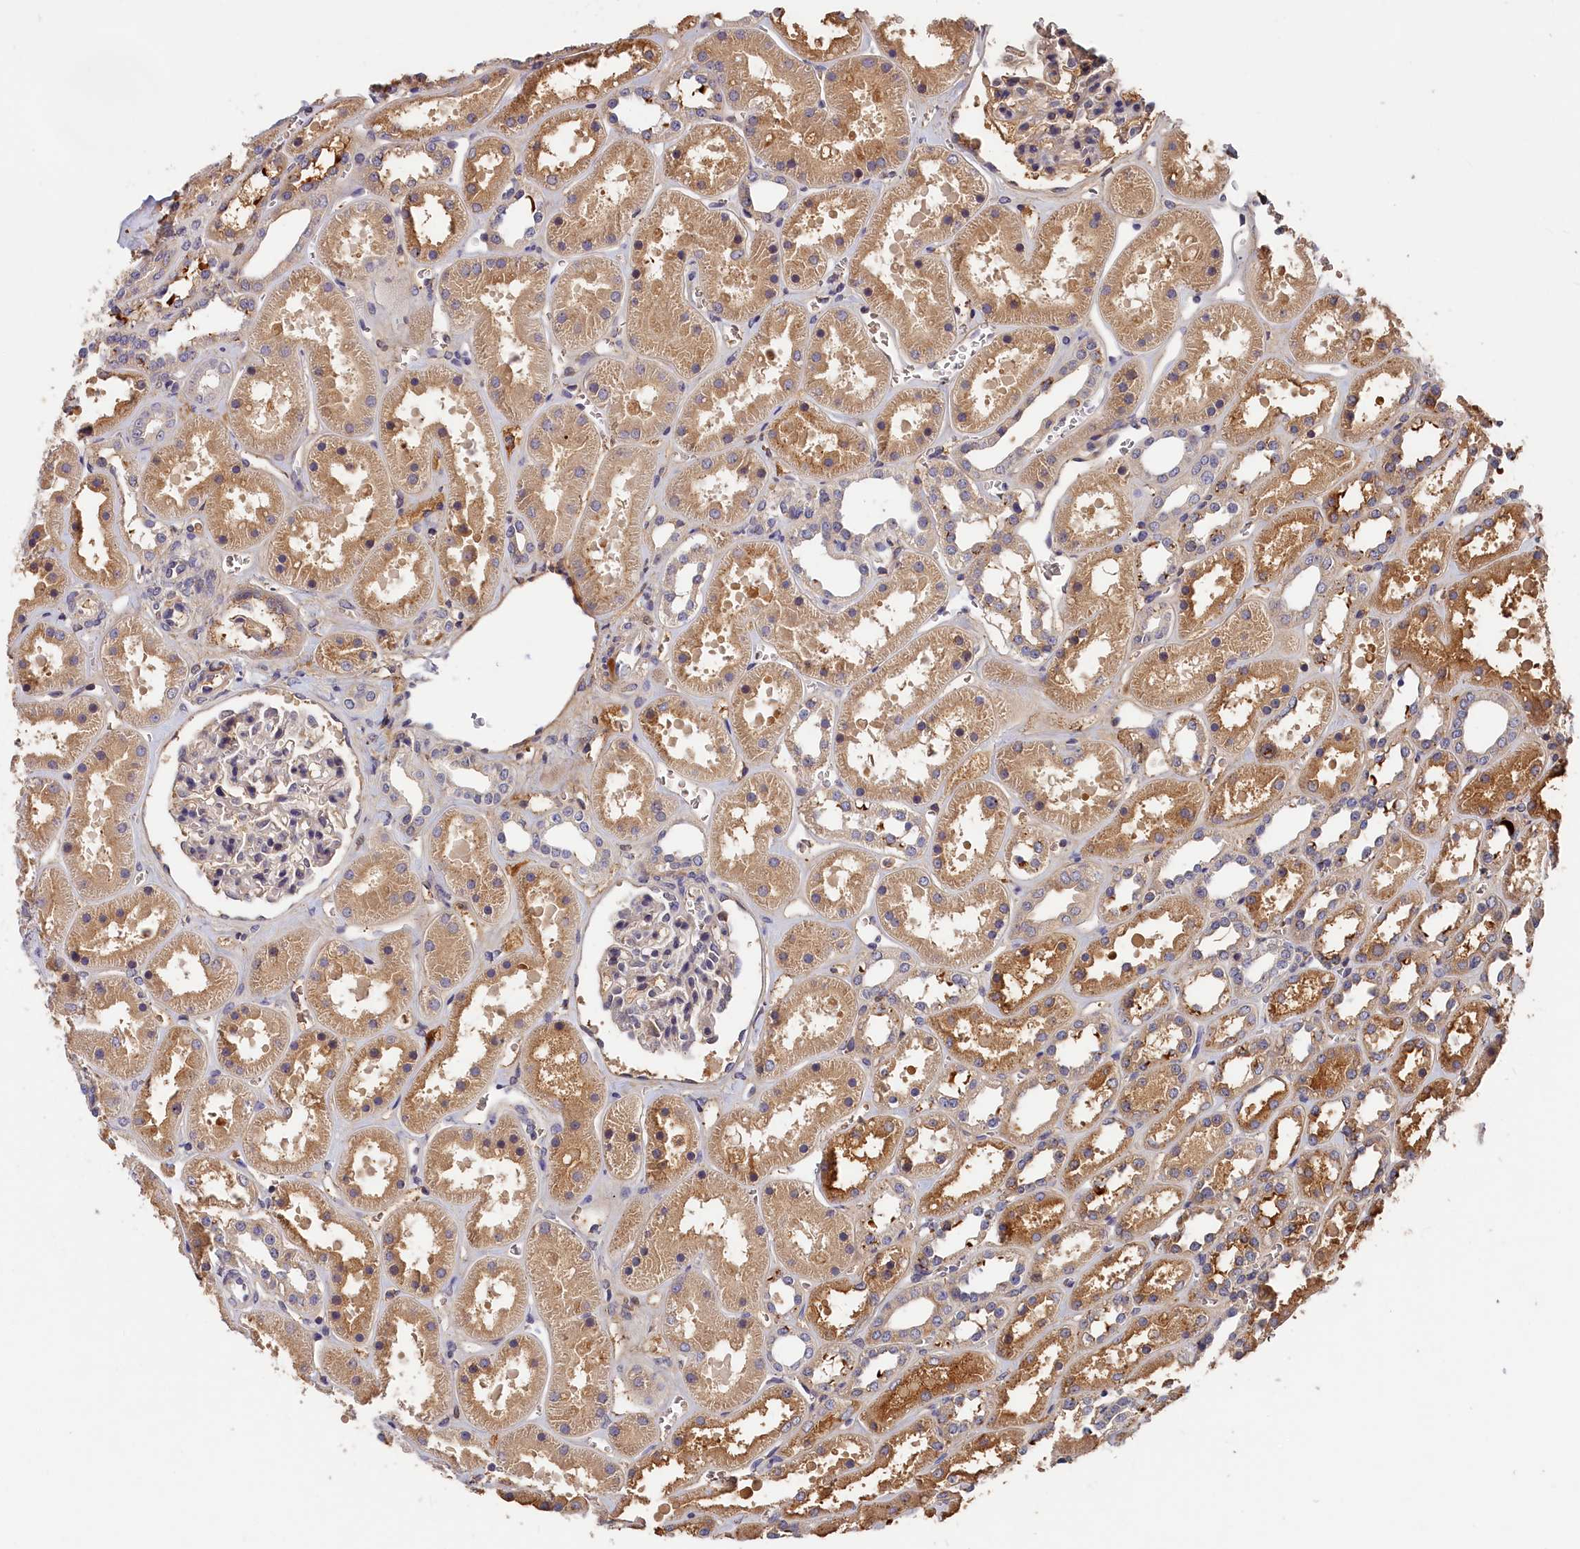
{"staining": {"intensity": "moderate", "quantity": "<25%", "location": "cytoplasmic/membranous"}, "tissue": "kidney", "cell_type": "Cells in glomeruli", "image_type": "normal", "snomed": [{"axis": "morphology", "description": "Normal tissue, NOS"}, {"axis": "topography", "description": "Kidney"}], "caption": "This histopathology image reveals normal kidney stained with IHC to label a protein in brown. The cytoplasmic/membranous of cells in glomeruli show moderate positivity for the protein. Nuclei are counter-stained blue.", "gene": "ITIH1", "patient": {"sex": "female", "age": 41}}